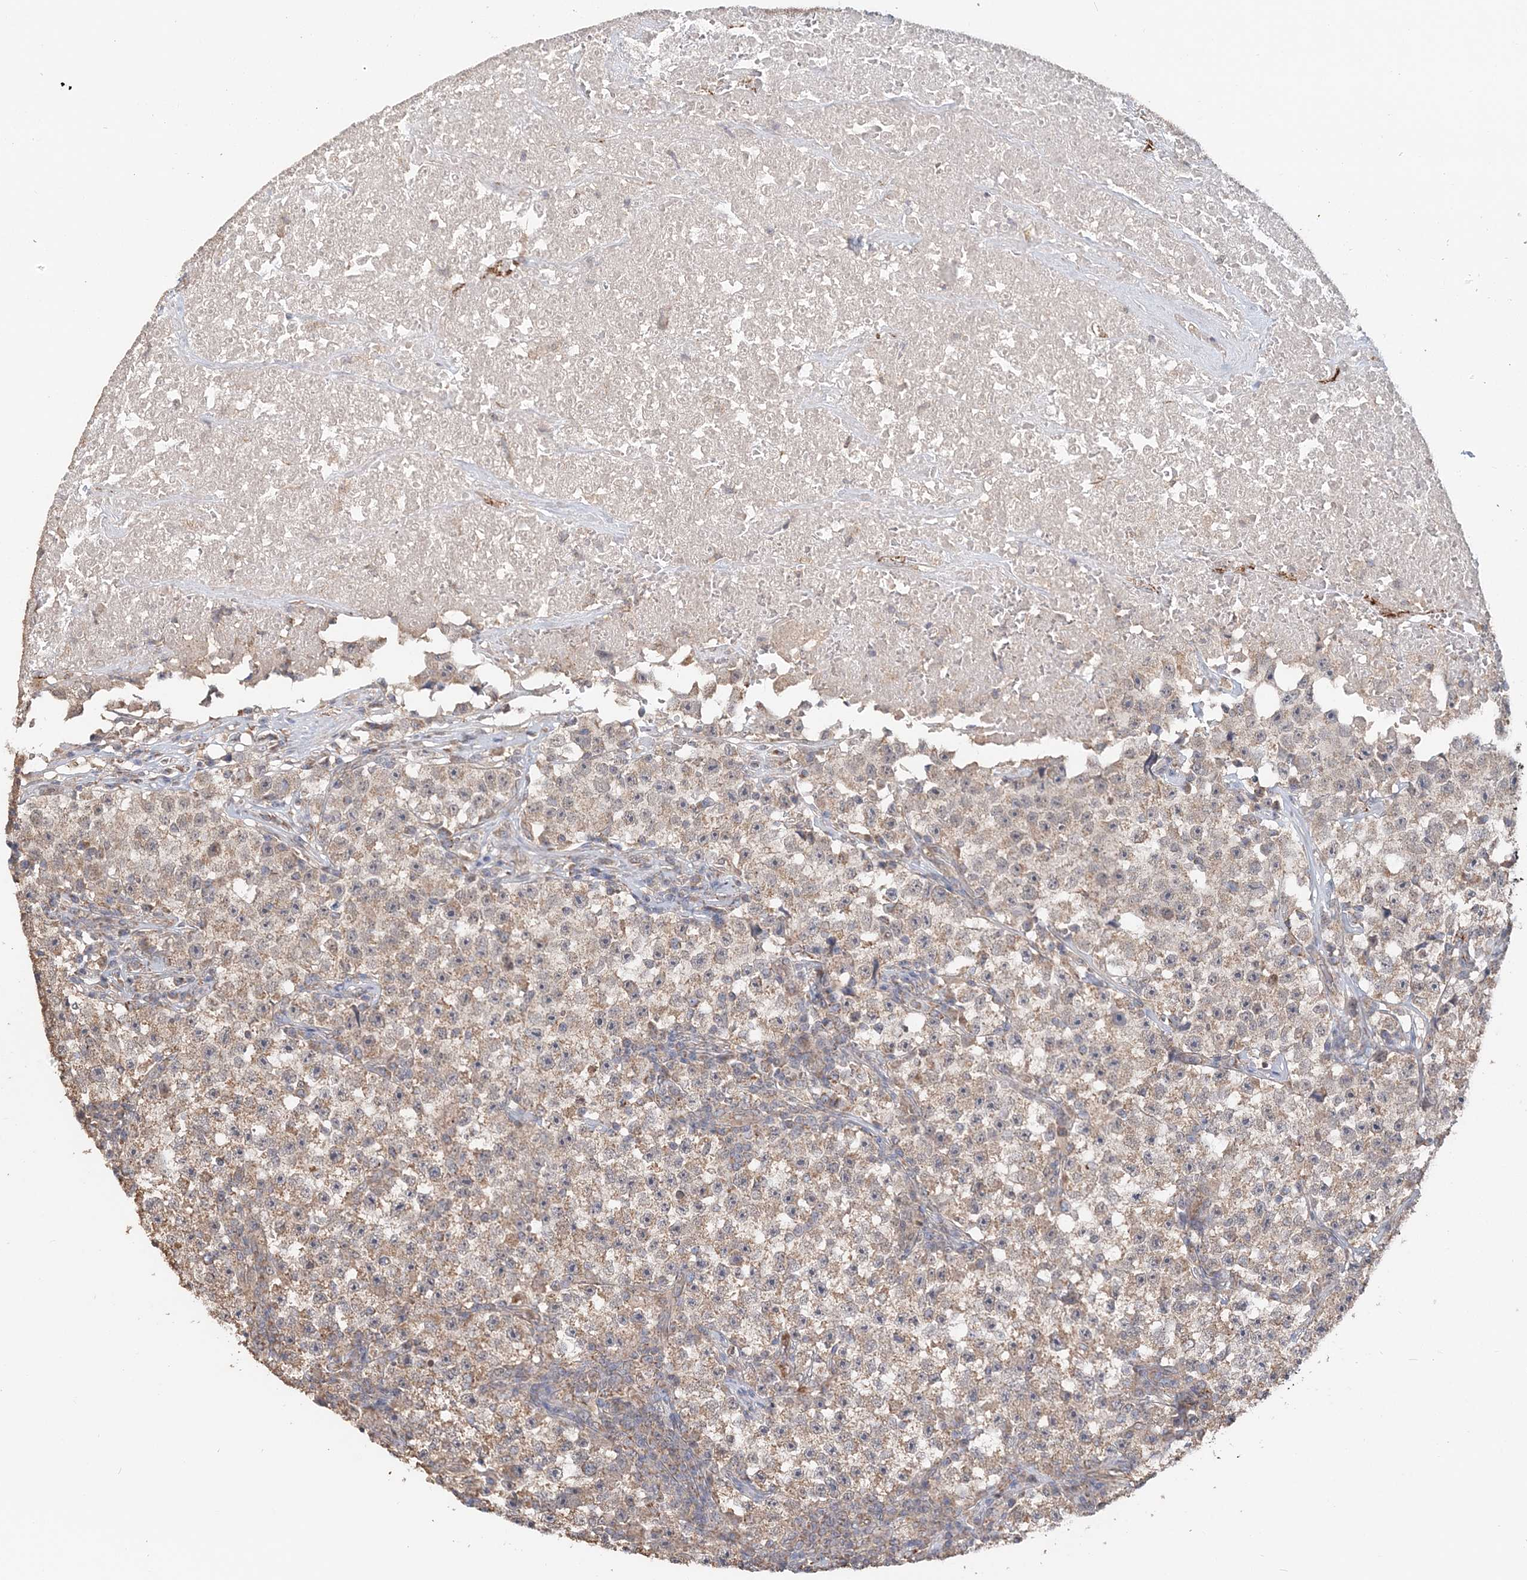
{"staining": {"intensity": "weak", "quantity": ">75%", "location": "cytoplasmic/membranous"}, "tissue": "testis cancer", "cell_type": "Tumor cells", "image_type": "cancer", "snomed": [{"axis": "morphology", "description": "Seminoma, NOS"}, {"axis": "topography", "description": "Testis"}], "caption": "Testis seminoma stained with a brown dye shows weak cytoplasmic/membranous positive positivity in approximately >75% of tumor cells.", "gene": "FBXO38", "patient": {"sex": "male", "age": 22}}